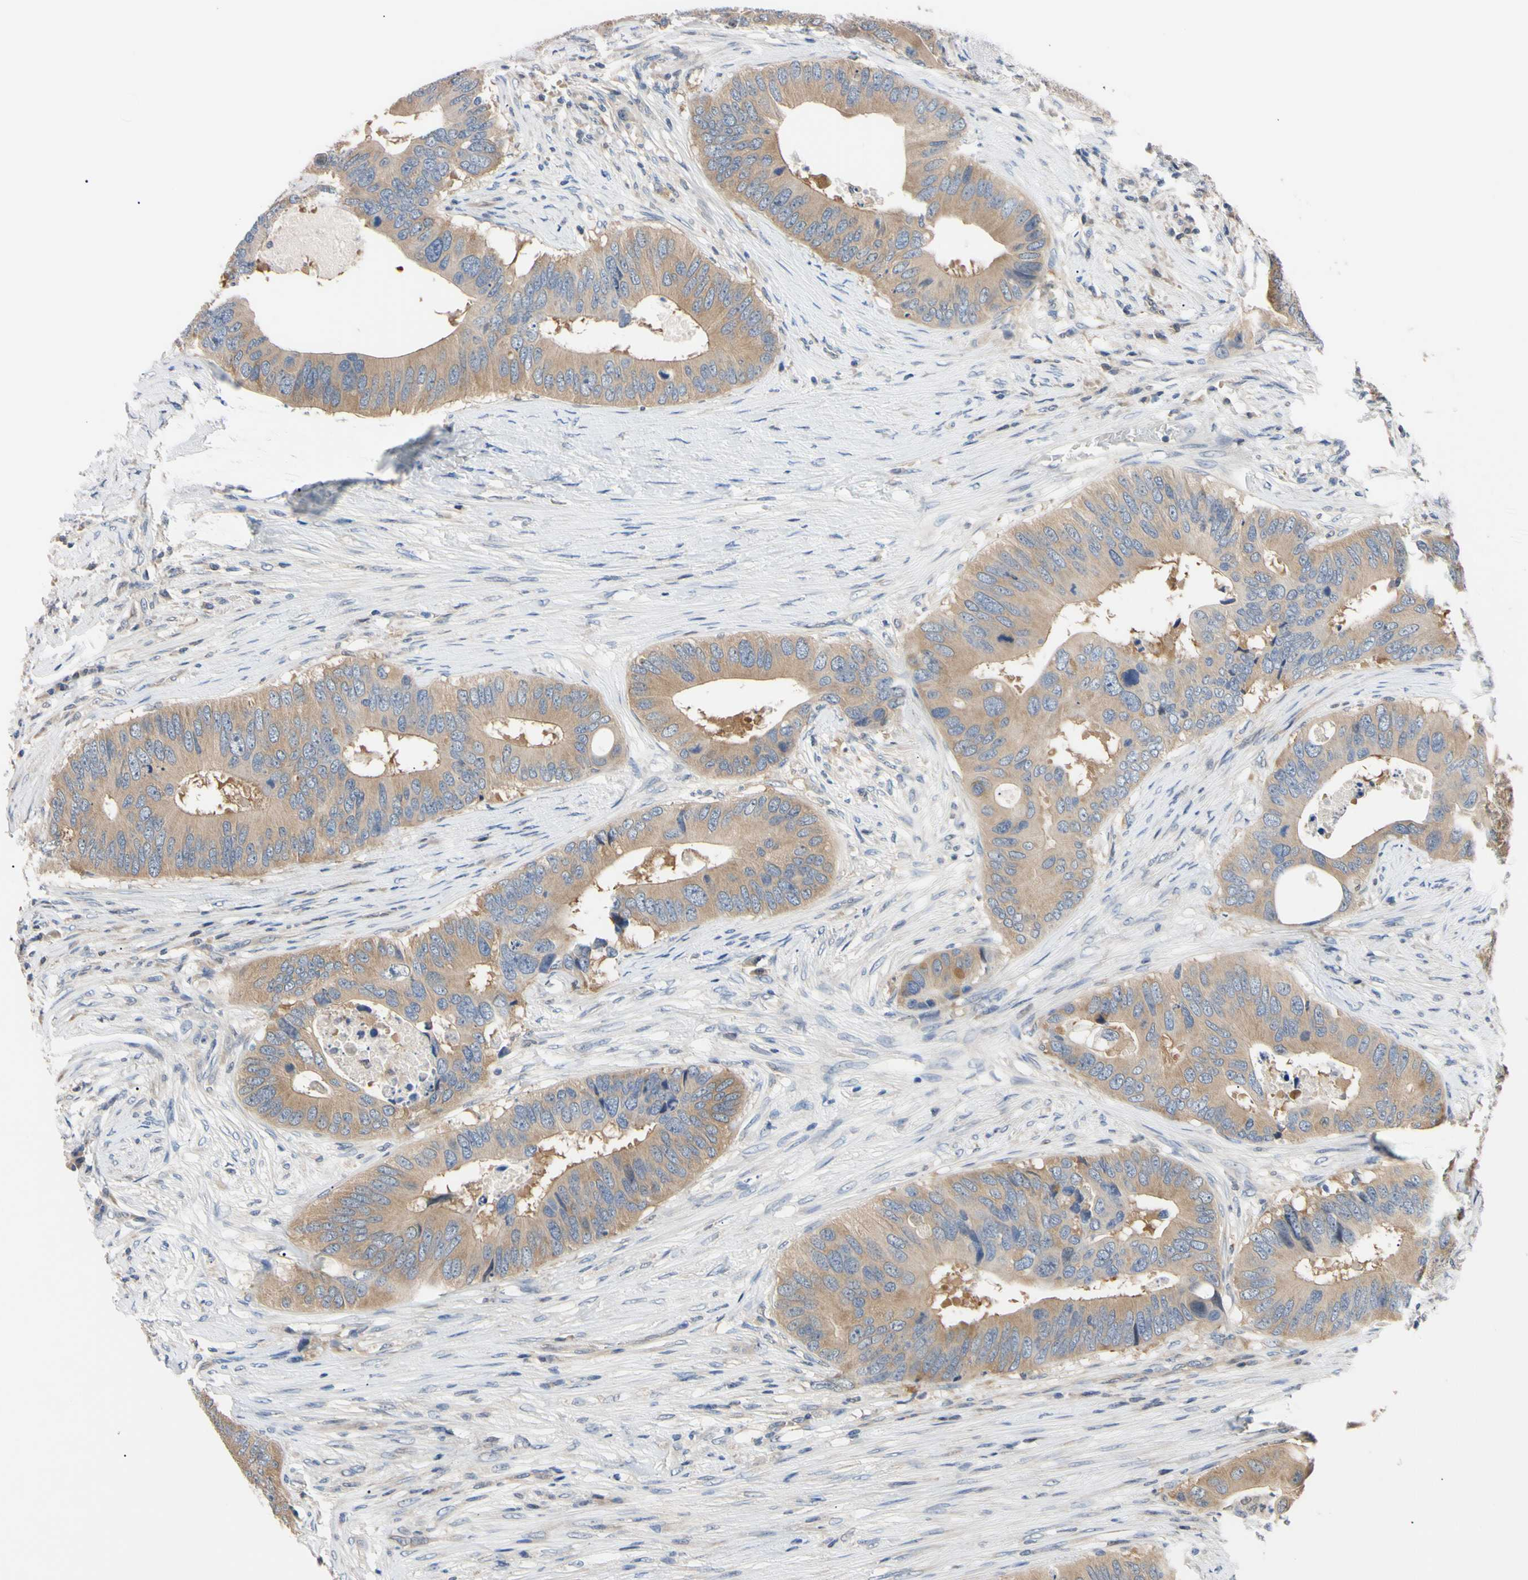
{"staining": {"intensity": "weak", "quantity": ">75%", "location": "cytoplasmic/membranous"}, "tissue": "colorectal cancer", "cell_type": "Tumor cells", "image_type": "cancer", "snomed": [{"axis": "morphology", "description": "Adenocarcinoma, NOS"}, {"axis": "topography", "description": "Colon"}], "caption": "Colorectal adenocarcinoma was stained to show a protein in brown. There is low levels of weak cytoplasmic/membranous positivity in about >75% of tumor cells. (DAB IHC, brown staining for protein, blue staining for nuclei).", "gene": "RARS1", "patient": {"sex": "male", "age": 71}}